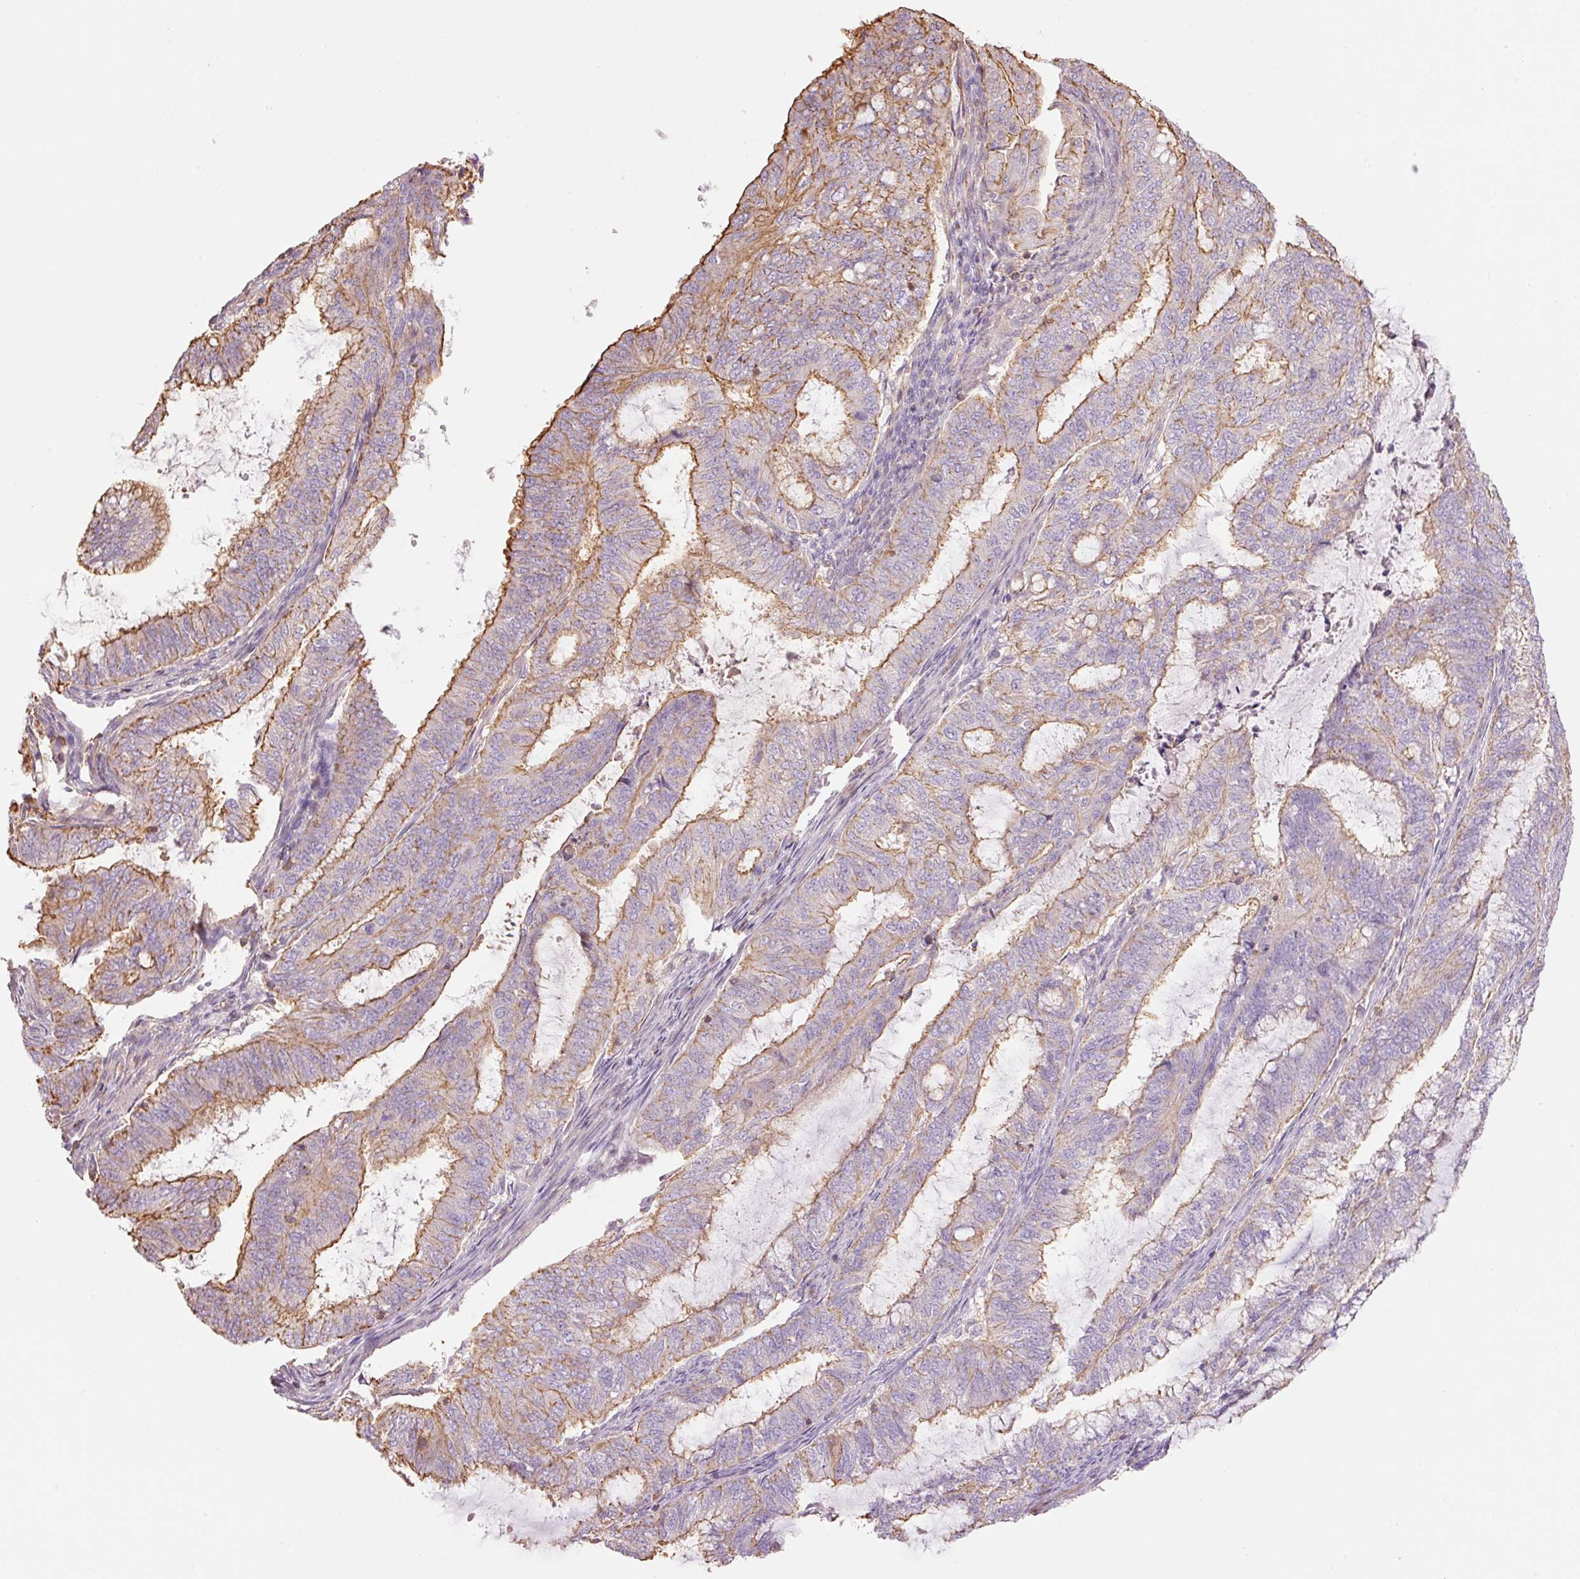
{"staining": {"intensity": "moderate", "quantity": "25%-75%", "location": "cytoplasmic/membranous"}, "tissue": "endometrial cancer", "cell_type": "Tumor cells", "image_type": "cancer", "snomed": [{"axis": "morphology", "description": "Adenocarcinoma, NOS"}, {"axis": "topography", "description": "Endometrium"}], "caption": "Immunohistochemistry of human endometrial adenocarcinoma reveals medium levels of moderate cytoplasmic/membranous positivity in approximately 25%-75% of tumor cells. (DAB (3,3'-diaminobenzidine) = brown stain, brightfield microscopy at high magnification).", "gene": "PPP1R1B", "patient": {"sex": "female", "age": 51}}